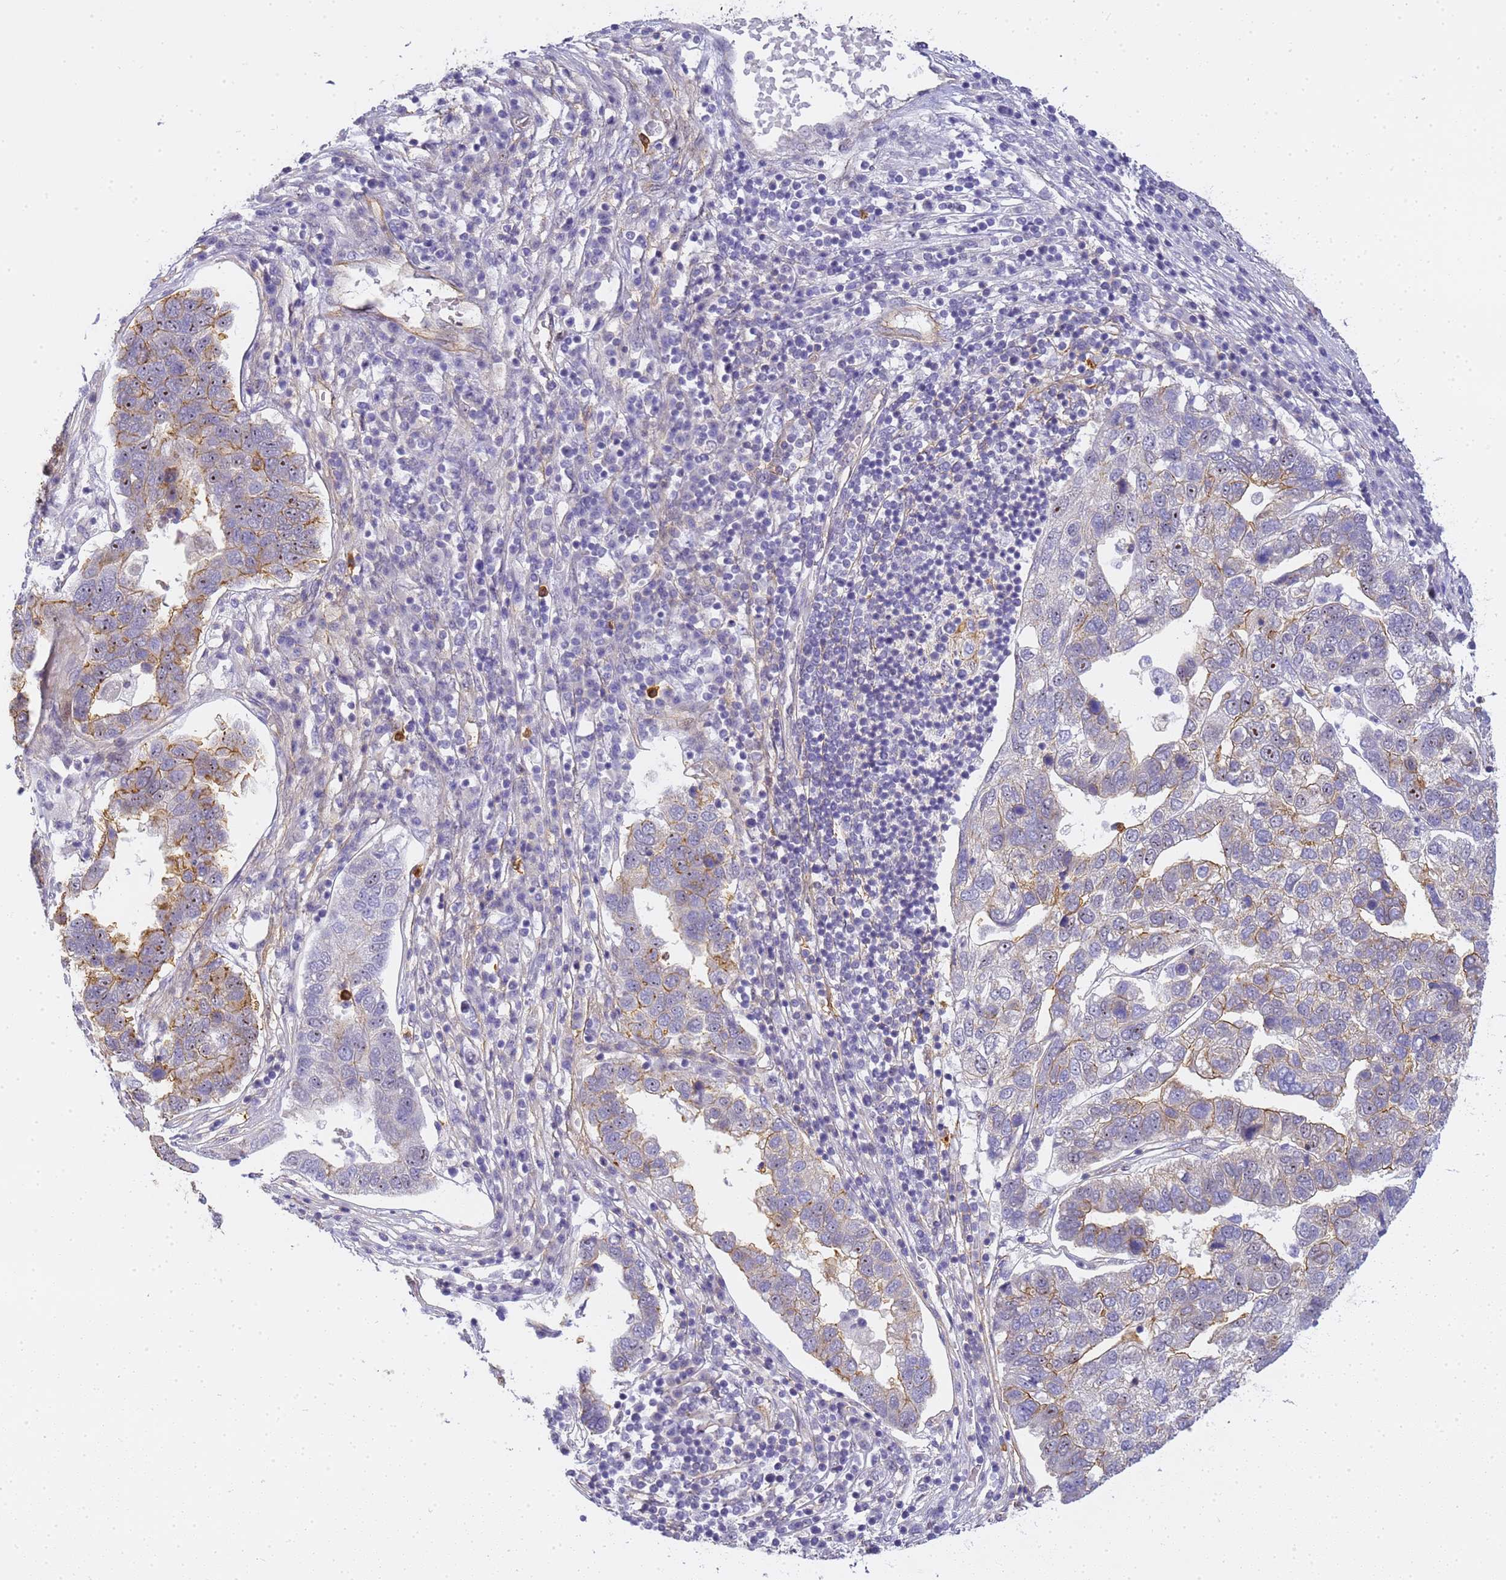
{"staining": {"intensity": "moderate", "quantity": "<25%", "location": "cytoplasmic/membranous"}, "tissue": "pancreatic cancer", "cell_type": "Tumor cells", "image_type": "cancer", "snomed": [{"axis": "morphology", "description": "Adenocarcinoma, NOS"}, {"axis": "topography", "description": "Pancreas"}], "caption": "IHC (DAB) staining of pancreatic cancer (adenocarcinoma) exhibits moderate cytoplasmic/membranous protein expression in approximately <25% of tumor cells.", "gene": "GON4L", "patient": {"sex": "female", "age": 61}}